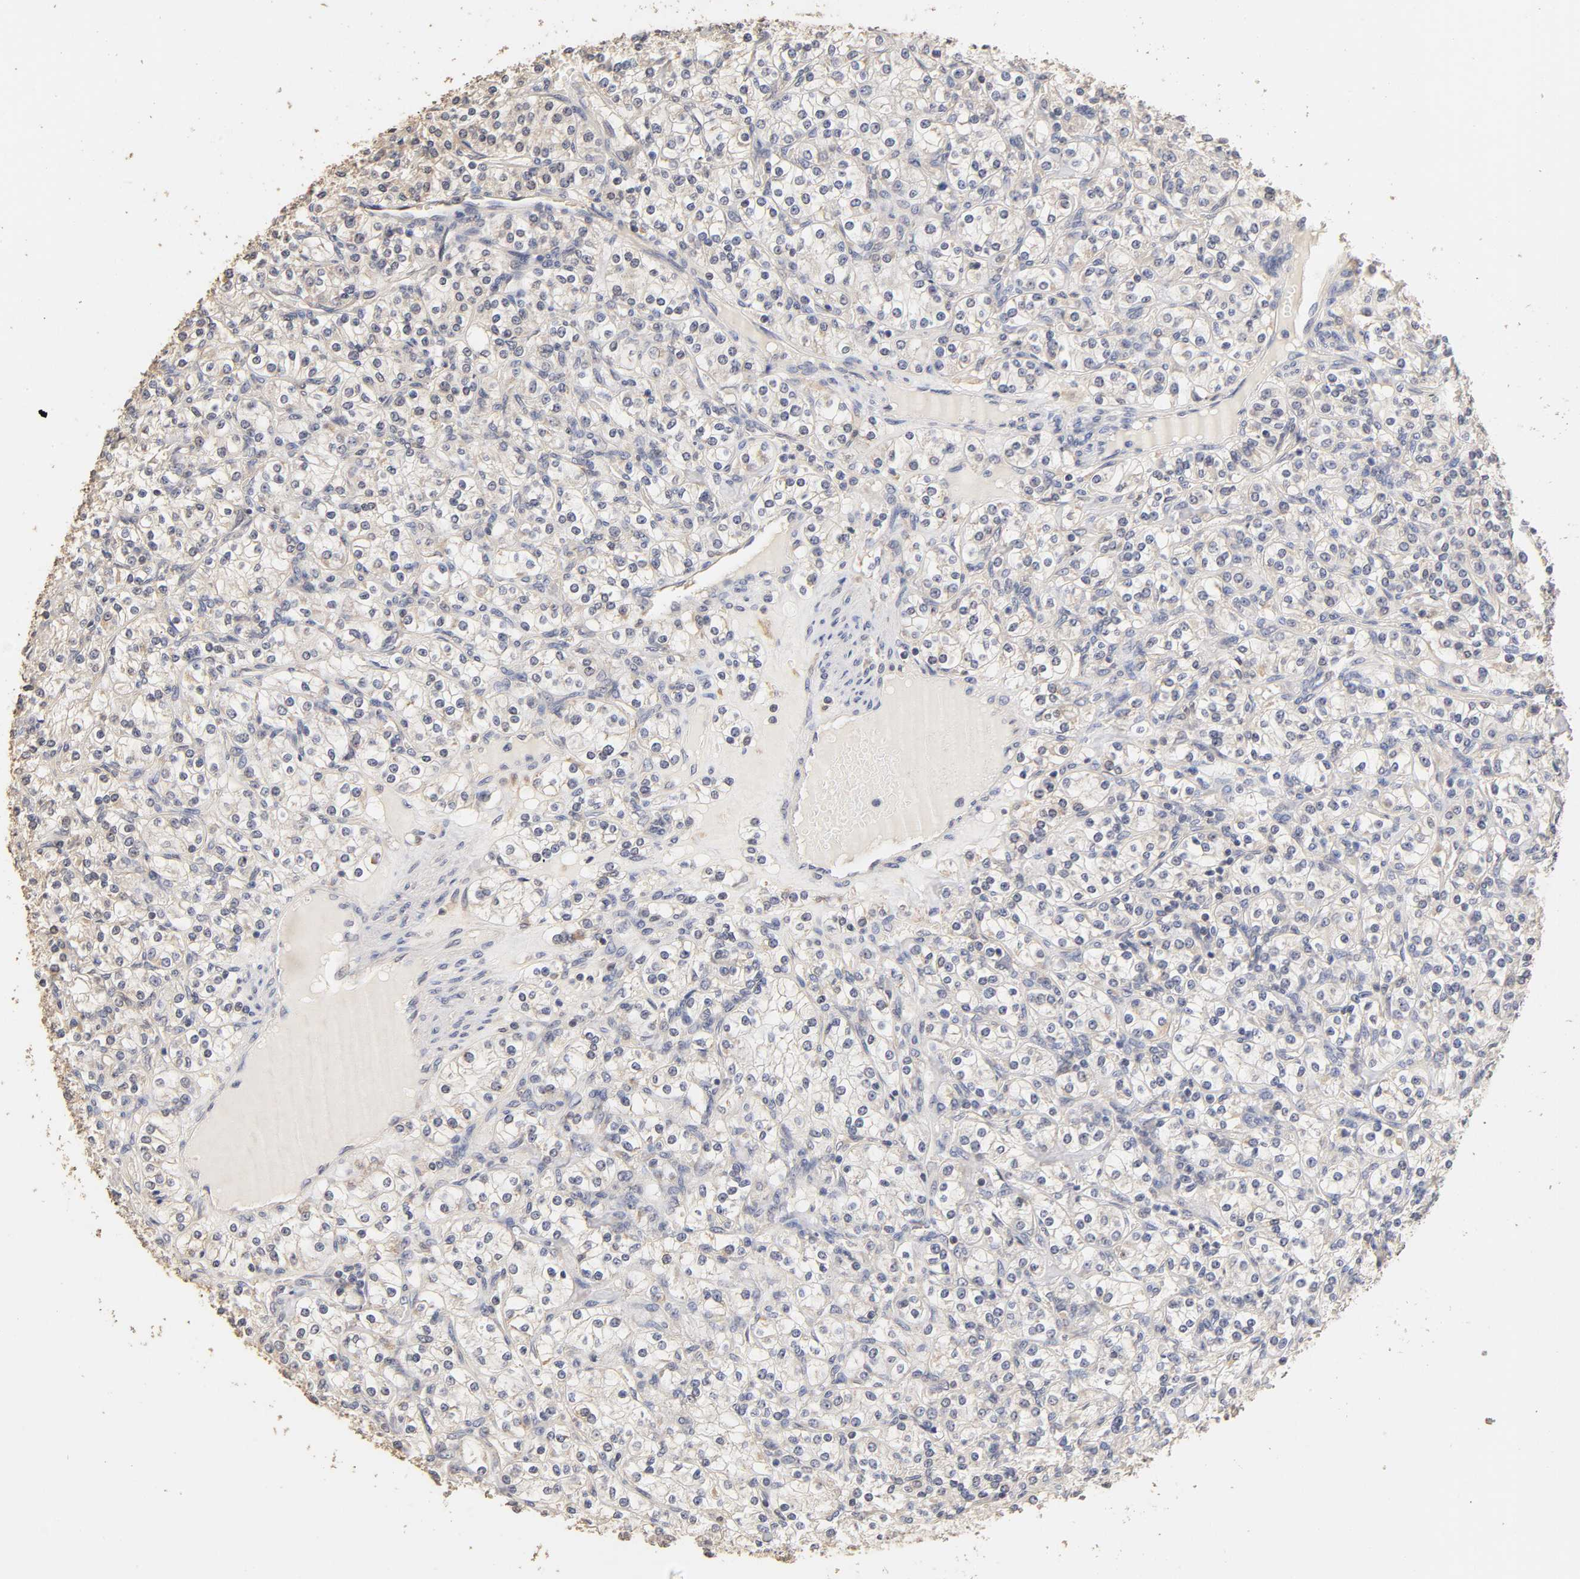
{"staining": {"intensity": "negative", "quantity": "none", "location": "none"}, "tissue": "renal cancer", "cell_type": "Tumor cells", "image_type": "cancer", "snomed": [{"axis": "morphology", "description": "Adenocarcinoma, NOS"}, {"axis": "topography", "description": "Kidney"}], "caption": "This is an immunohistochemistry (IHC) image of human adenocarcinoma (renal). There is no staining in tumor cells.", "gene": "VSIG4", "patient": {"sex": "male", "age": 77}}